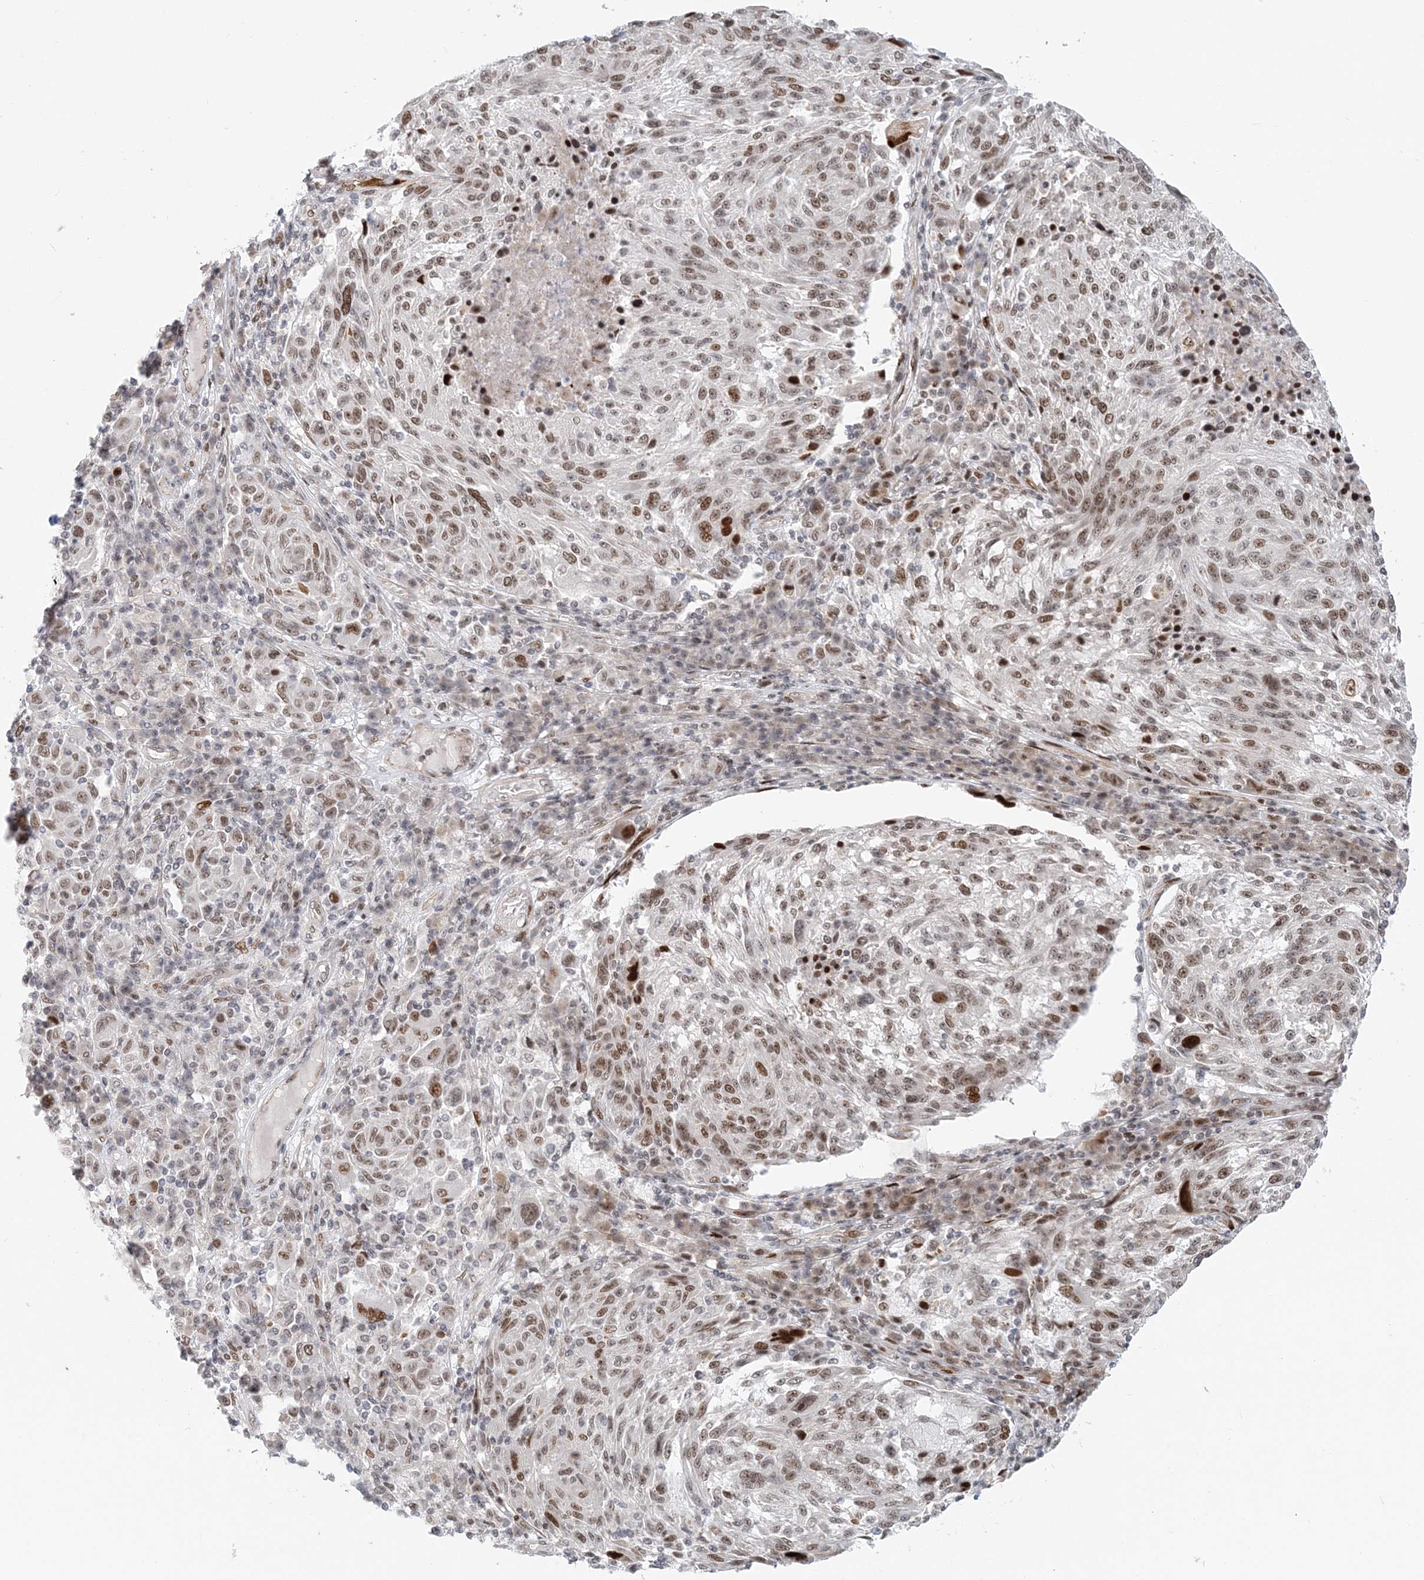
{"staining": {"intensity": "moderate", "quantity": ">75%", "location": "nuclear"}, "tissue": "melanoma", "cell_type": "Tumor cells", "image_type": "cancer", "snomed": [{"axis": "morphology", "description": "Malignant melanoma, NOS"}, {"axis": "topography", "description": "Skin"}], "caption": "An image of malignant melanoma stained for a protein shows moderate nuclear brown staining in tumor cells.", "gene": "BAZ1B", "patient": {"sex": "male", "age": 53}}